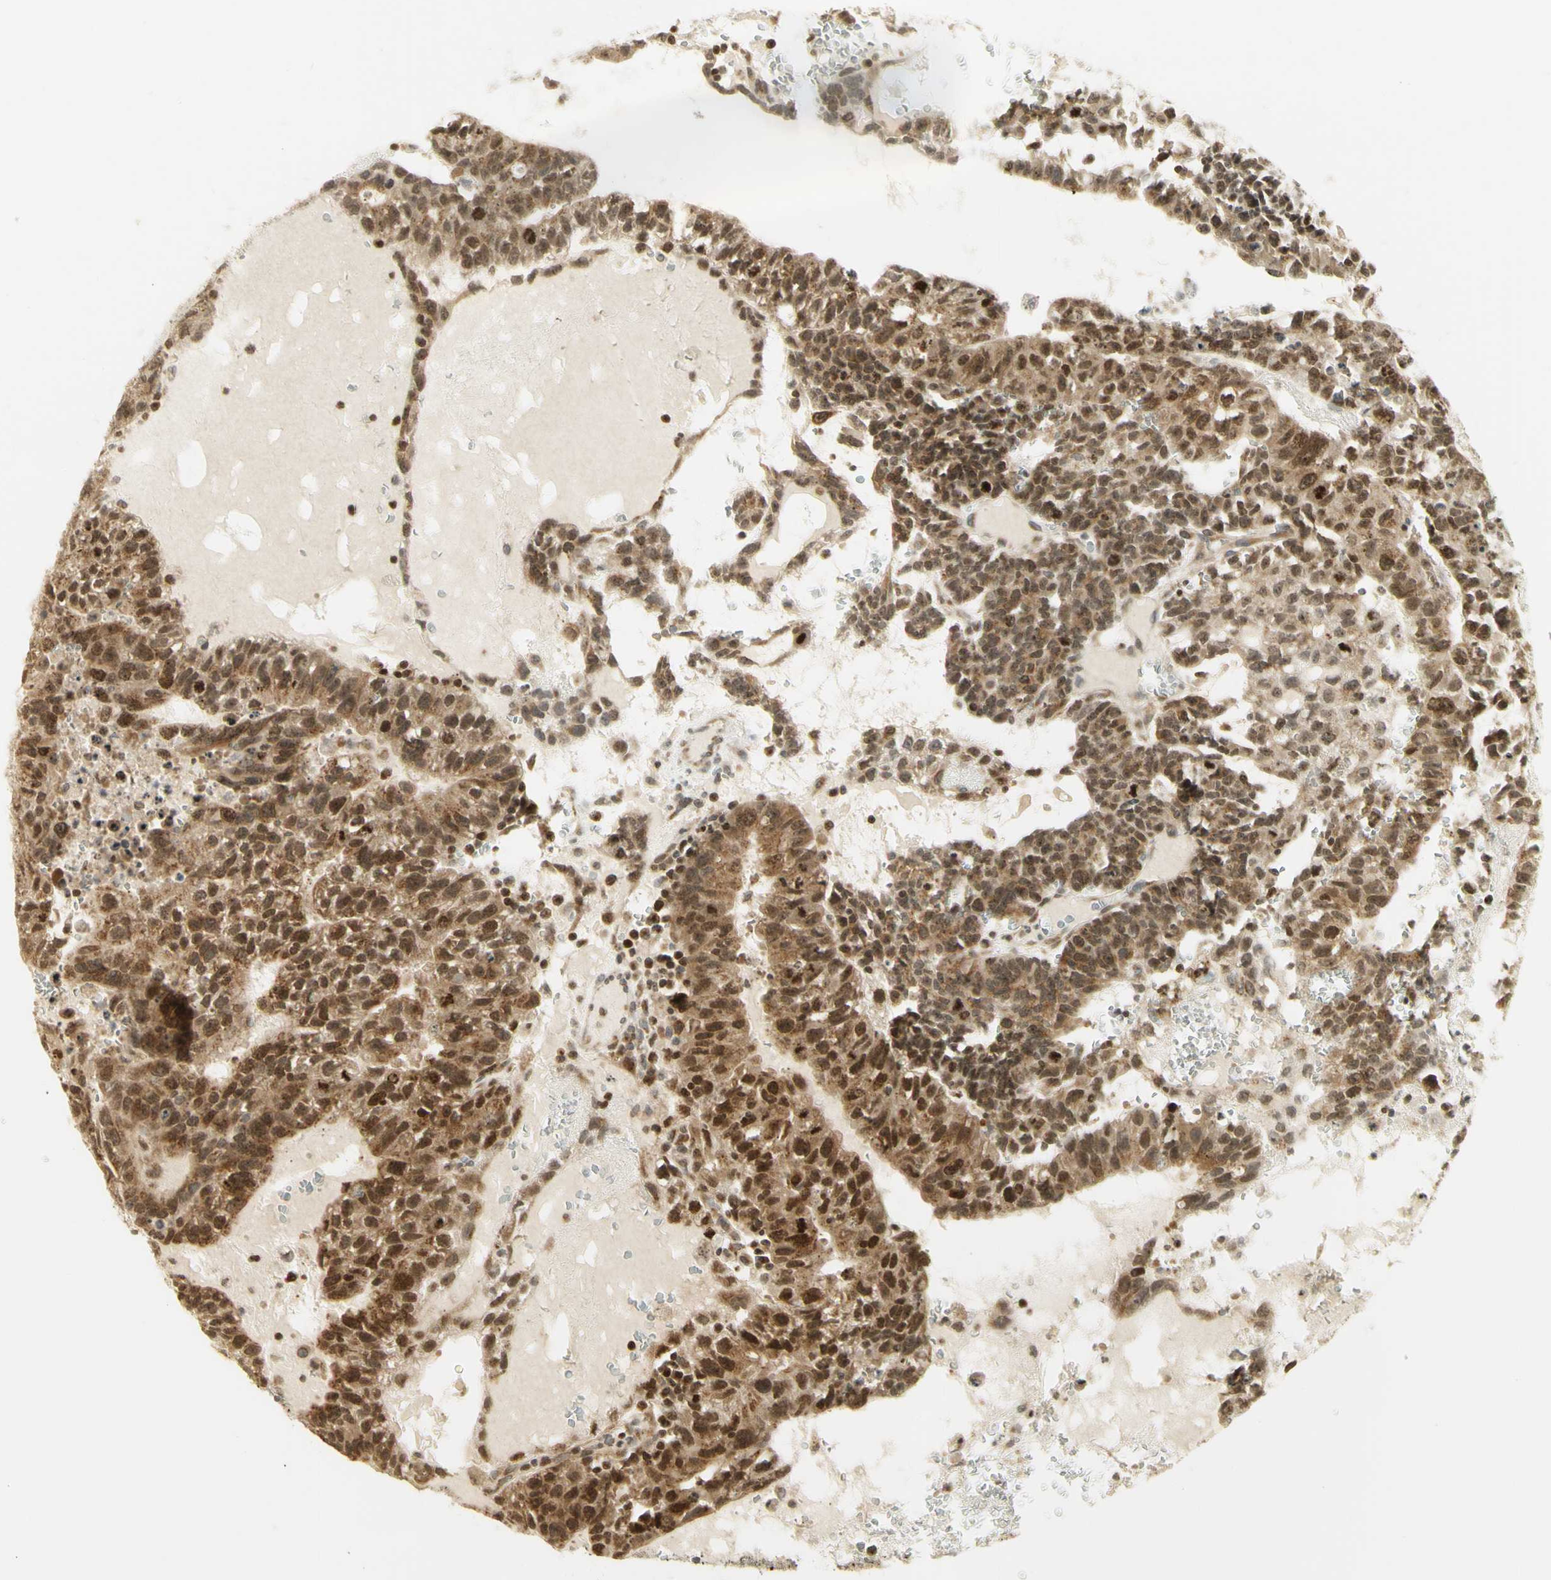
{"staining": {"intensity": "moderate", "quantity": ">75%", "location": "cytoplasmic/membranous,nuclear"}, "tissue": "testis cancer", "cell_type": "Tumor cells", "image_type": "cancer", "snomed": [{"axis": "morphology", "description": "Seminoma, NOS"}, {"axis": "morphology", "description": "Carcinoma, Embryonal, NOS"}, {"axis": "topography", "description": "Testis"}], "caption": "Testis cancer tissue shows moderate cytoplasmic/membranous and nuclear expression in about >75% of tumor cells (DAB IHC with brightfield microscopy, high magnification).", "gene": "KIF11", "patient": {"sex": "male", "age": 52}}